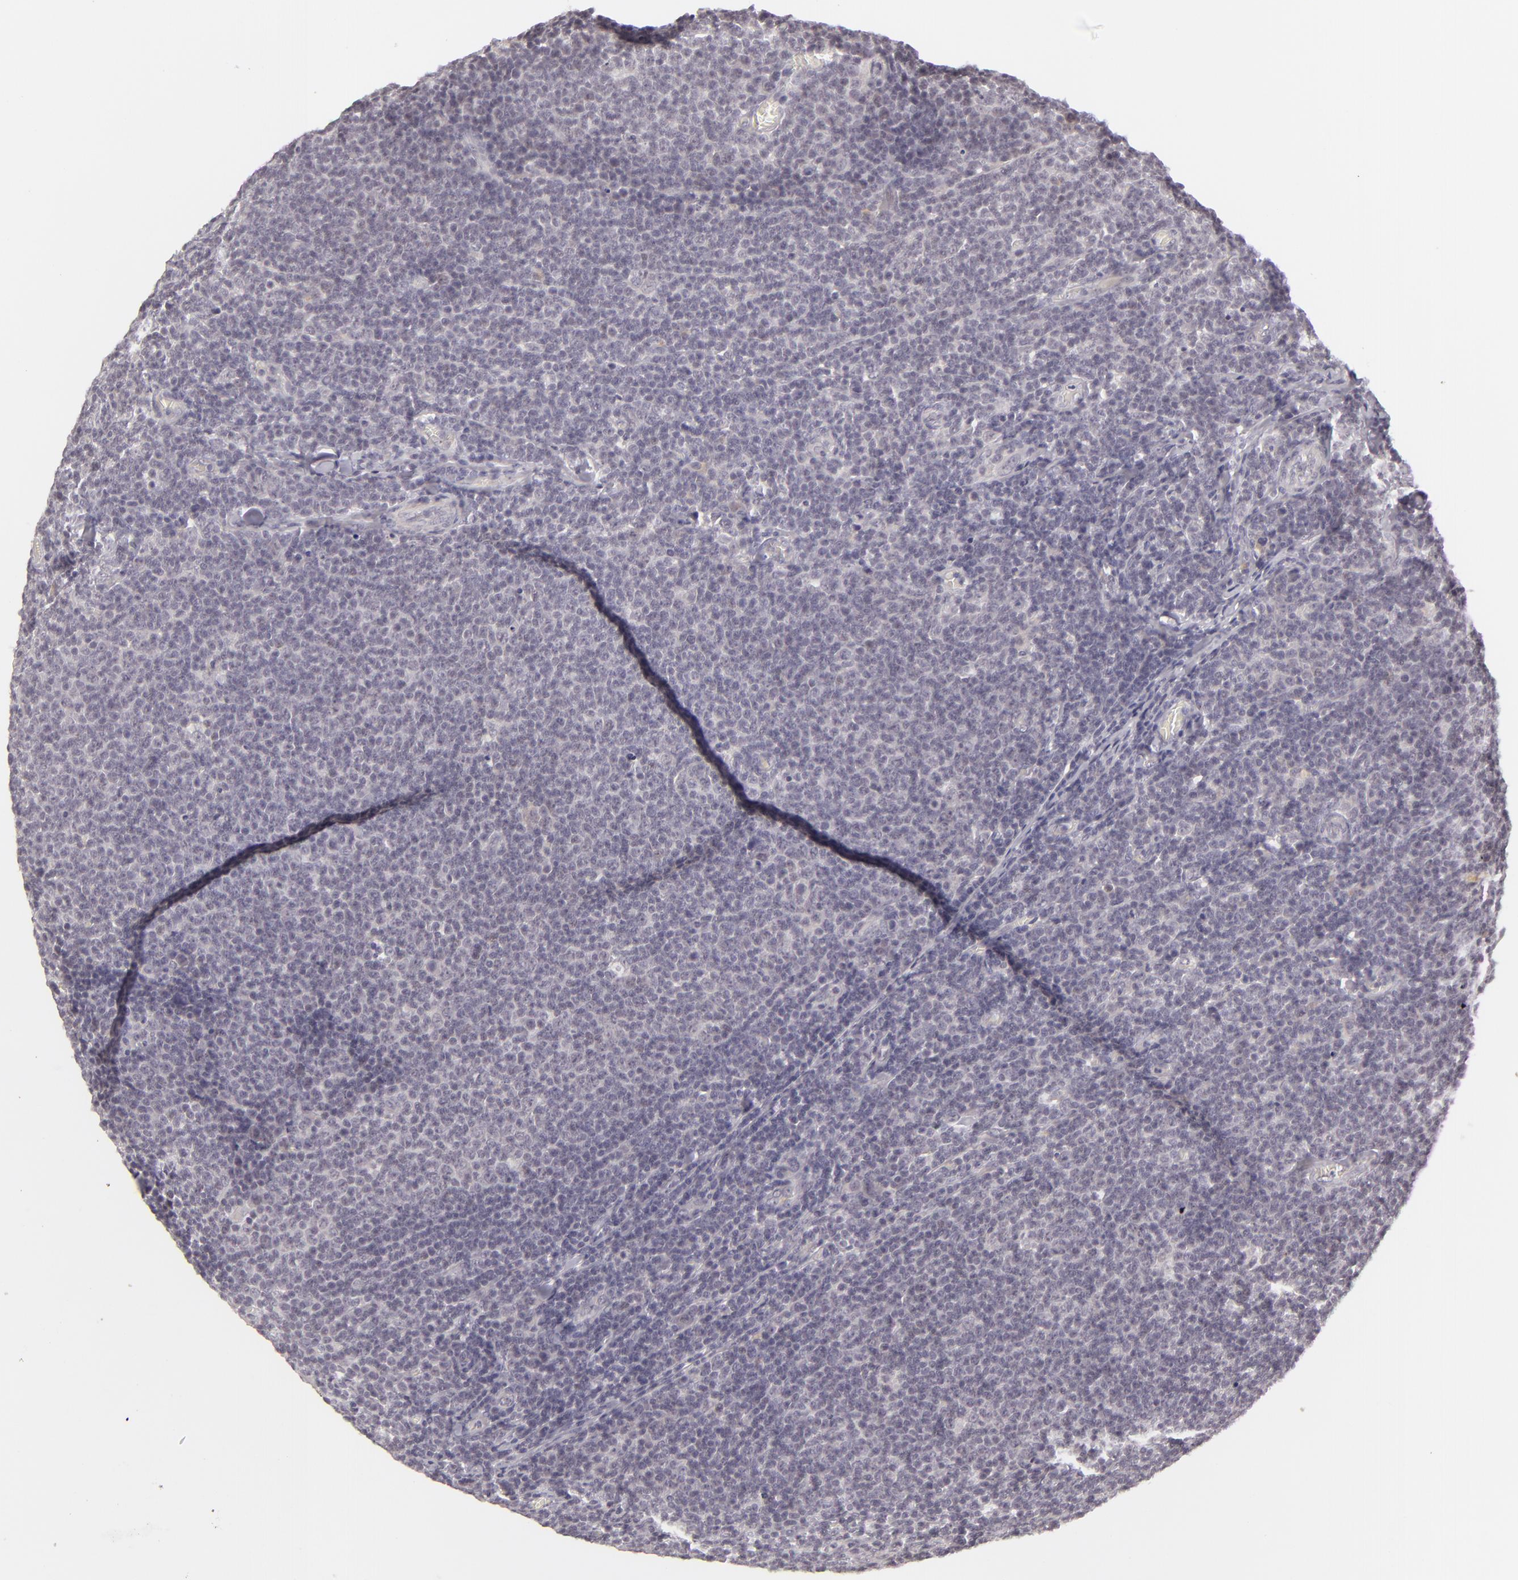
{"staining": {"intensity": "negative", "quantity": "none", "location": "none"}, "tissue": "lymphoma", "cell_type": "Tumor cells", "image_type": "cancer", "snomed": [{"axis": "morphology", "description": "Malignant lymphoma, non-Hodgkin's type, Low grade"}, {"axis": "topography", "description": "Lymph node"}], "caption": "Tumor cells show no significant protein positivity in malignant lymphoma, non-Hodgkin's type (low-grade).", "gene": "DLG3", "patient": {"sex": "male", "age": 74}}